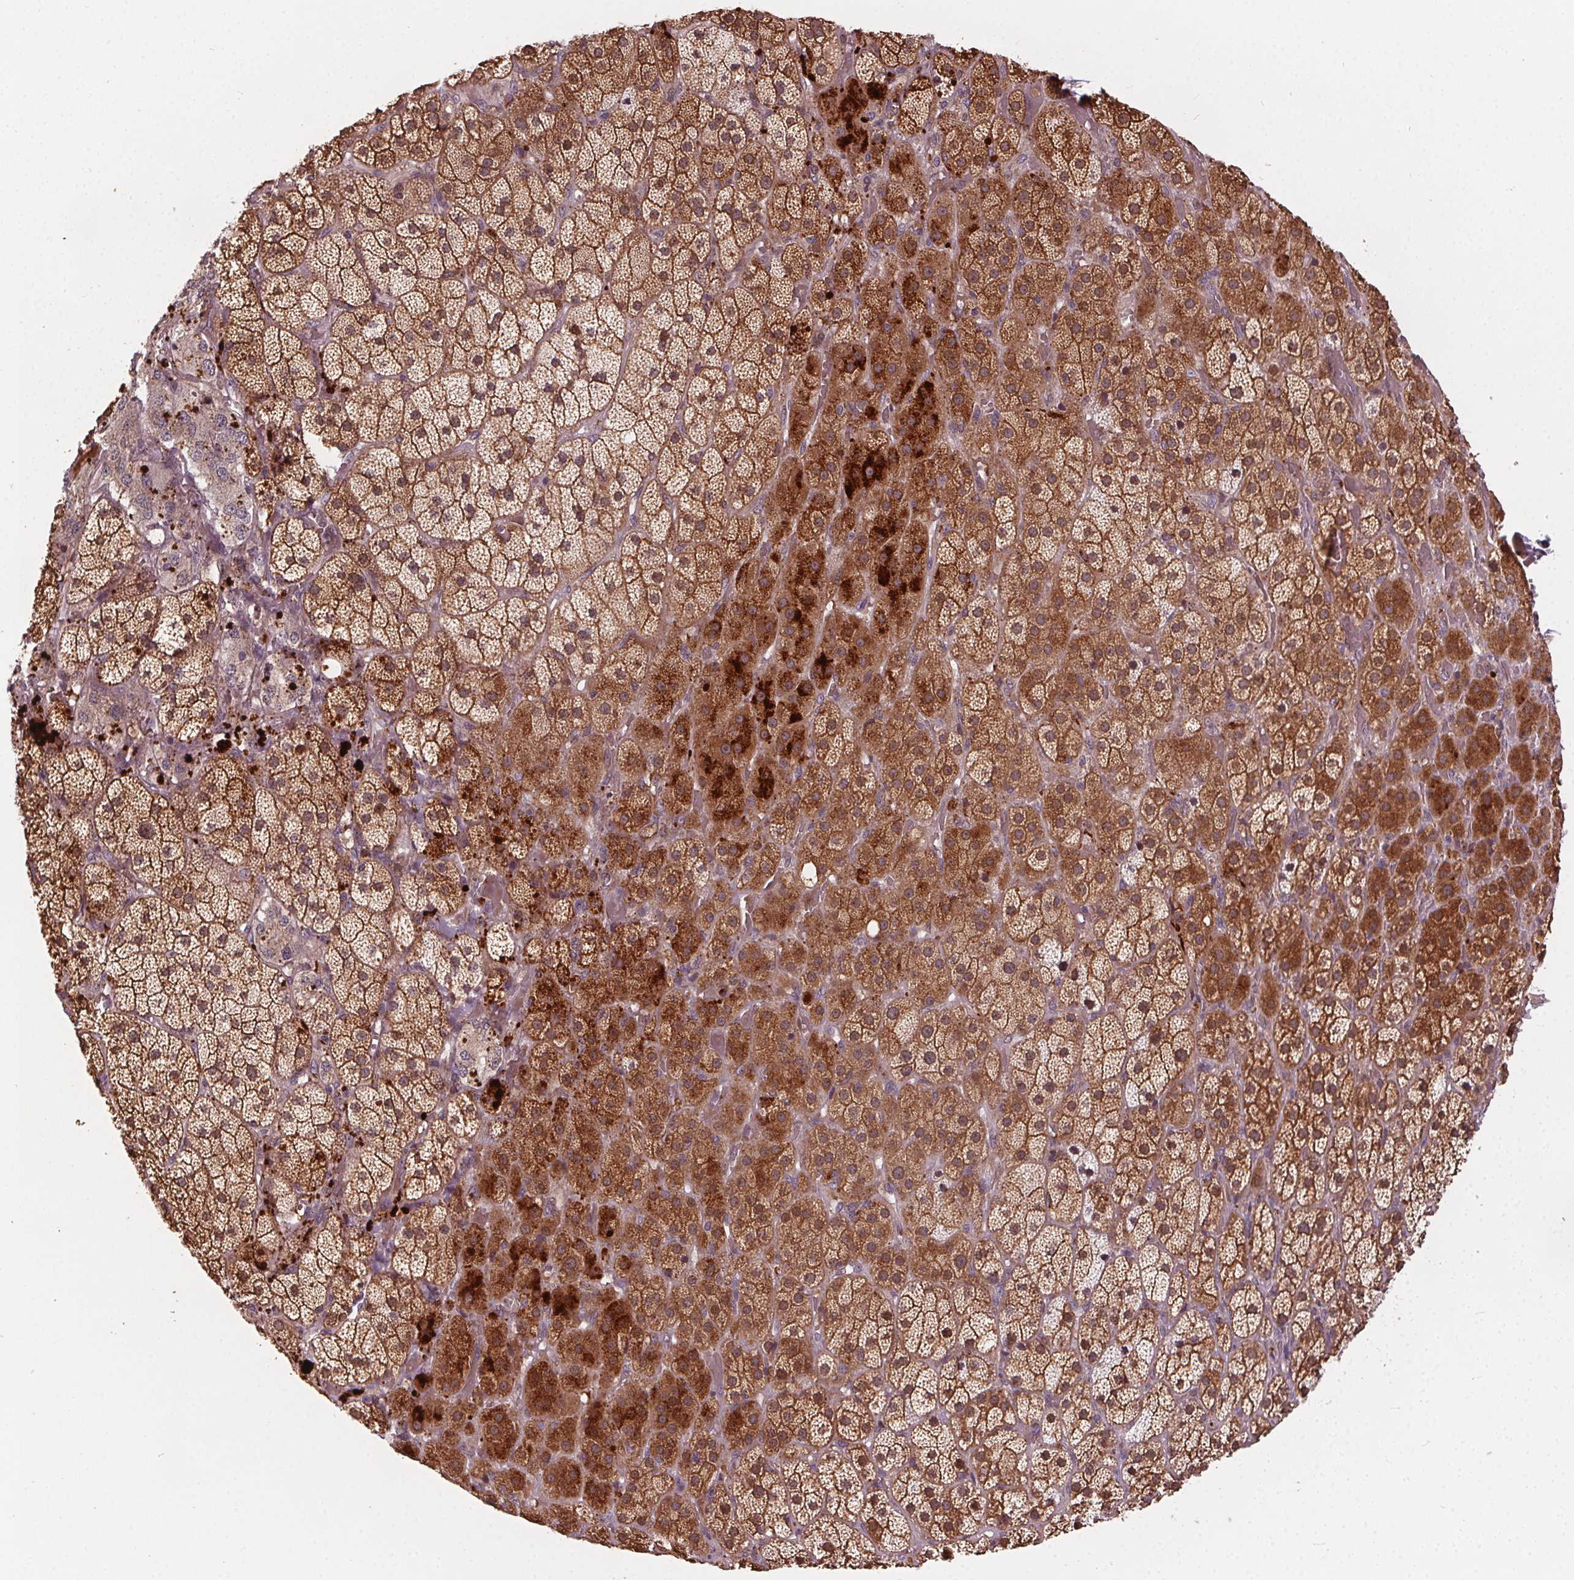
{"staining": {"intensity": "strong", "quantity": ">75%", "location": "cytoplasmic/membranous,nuclear"}, "tissue": "adrenal gland", "cell_type": "Glandular cells", "image_type": "normal", "snomed": [{"axis": "morphology", "description": "Normal tissue, NOS"}, {"axis": "topography", "description": "Adrenal gland"}], "caption": "Approximately >75% of glandular cells in normal human adrenal gland reveal strong cytoplasmic/membranous,nuclear protein staining as visualized by brown immunohistochemical staining.", "gene": "IPO13", "patient": {"sex": "male", "age": 57}}